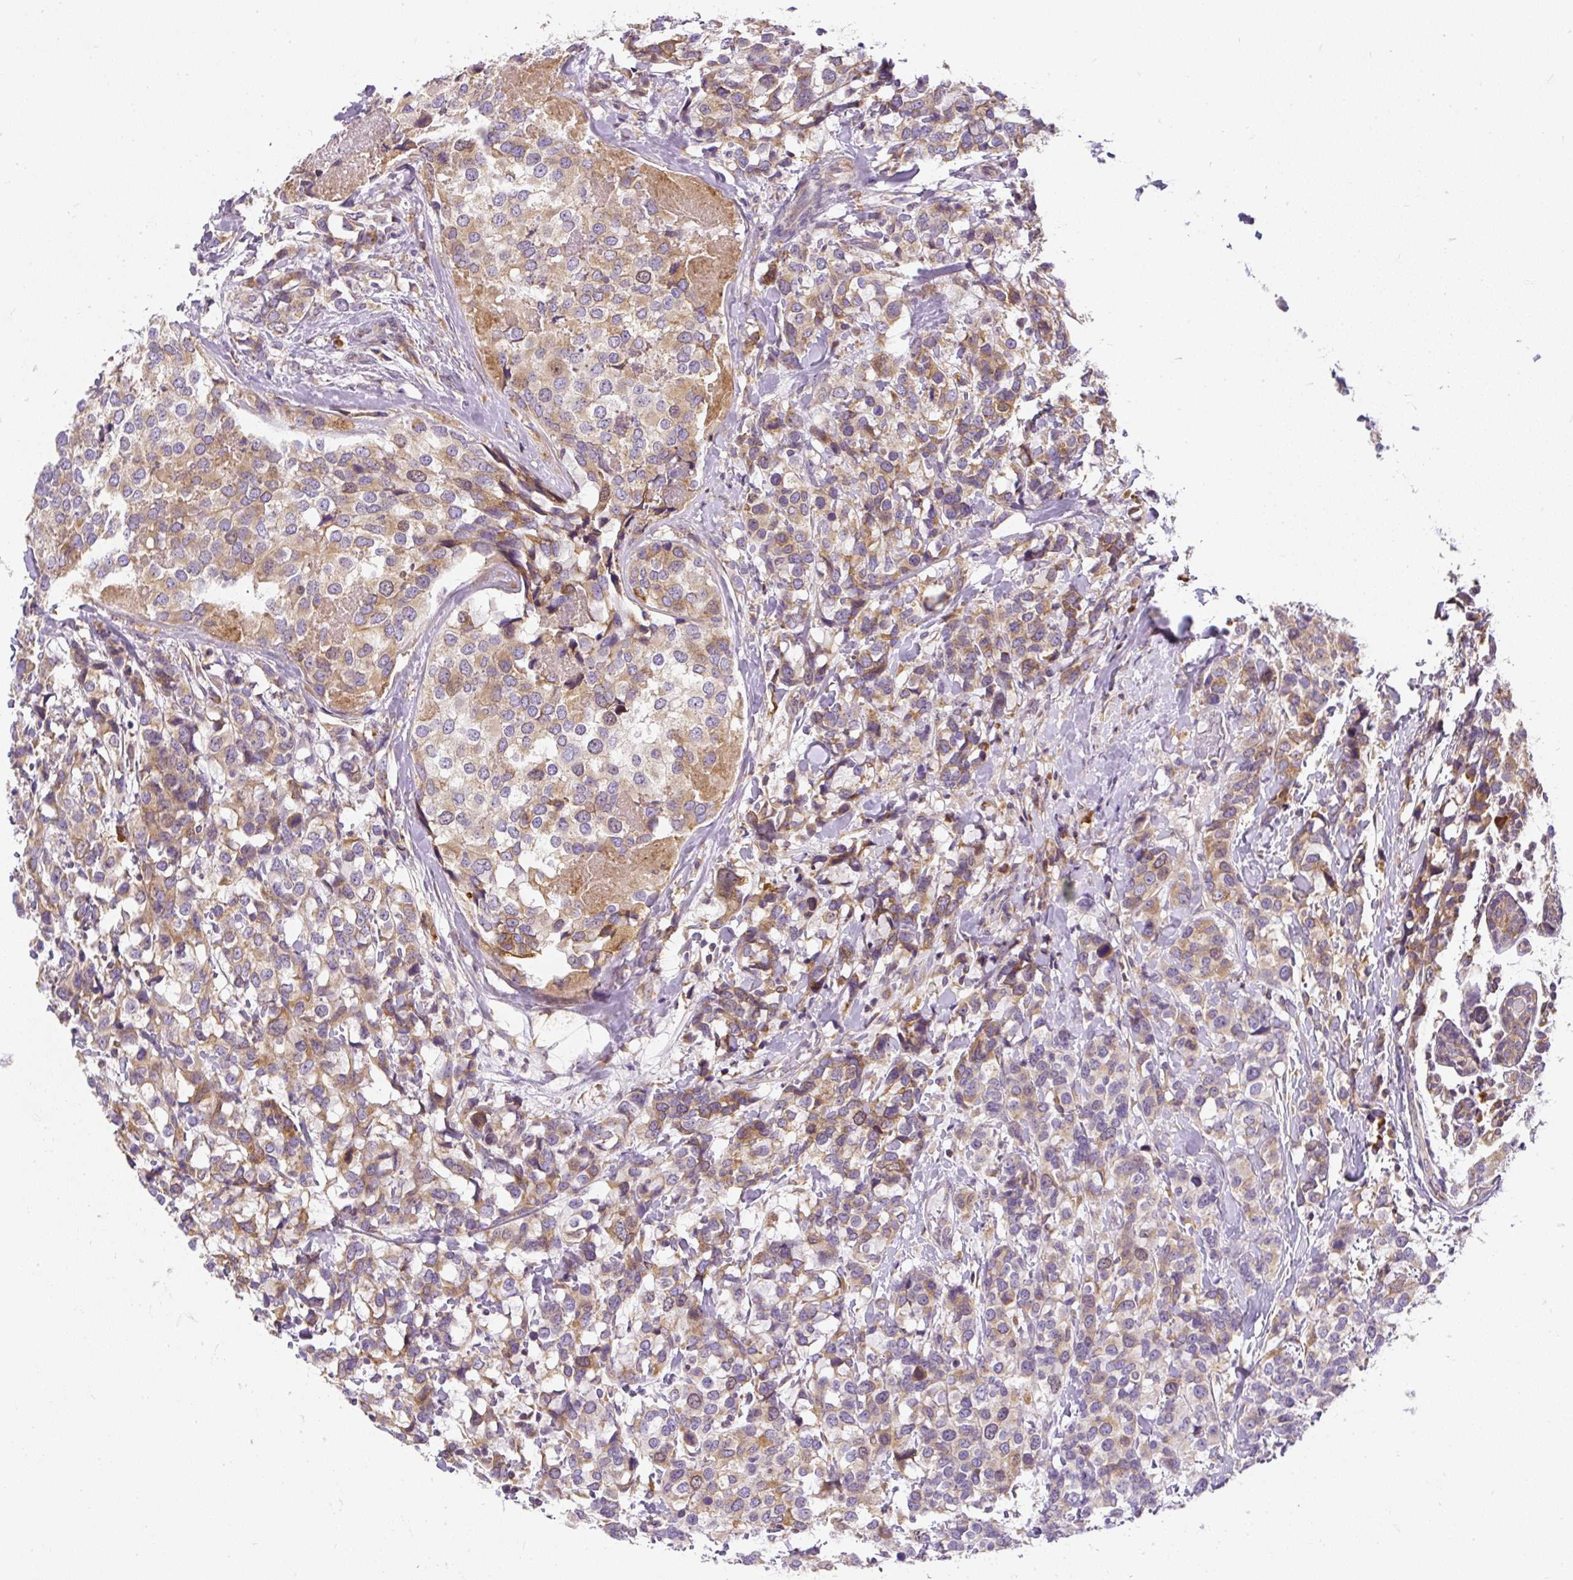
{"staining": {"intensity": "moderate", "quantity": ">75%", "location": "cytoplasmic/membranous"}, "tissue": "breast cancer", "cell_type": "Tumor cells", "image_type": "cancer", "snomed": [{"axis": "morphology", "description": "Lobular carcinoma"}, {"axis": "topography", "description": "Breast"}], "caption": "Moderate cytoplasmic/membranous expression is identified in about >75% of tumor cells in breast cancer. (DAB IHC with brightfield microscopy, high magnification).", "gene": "CYP20A1", "patient": {"sex": "female", "age": 59}}